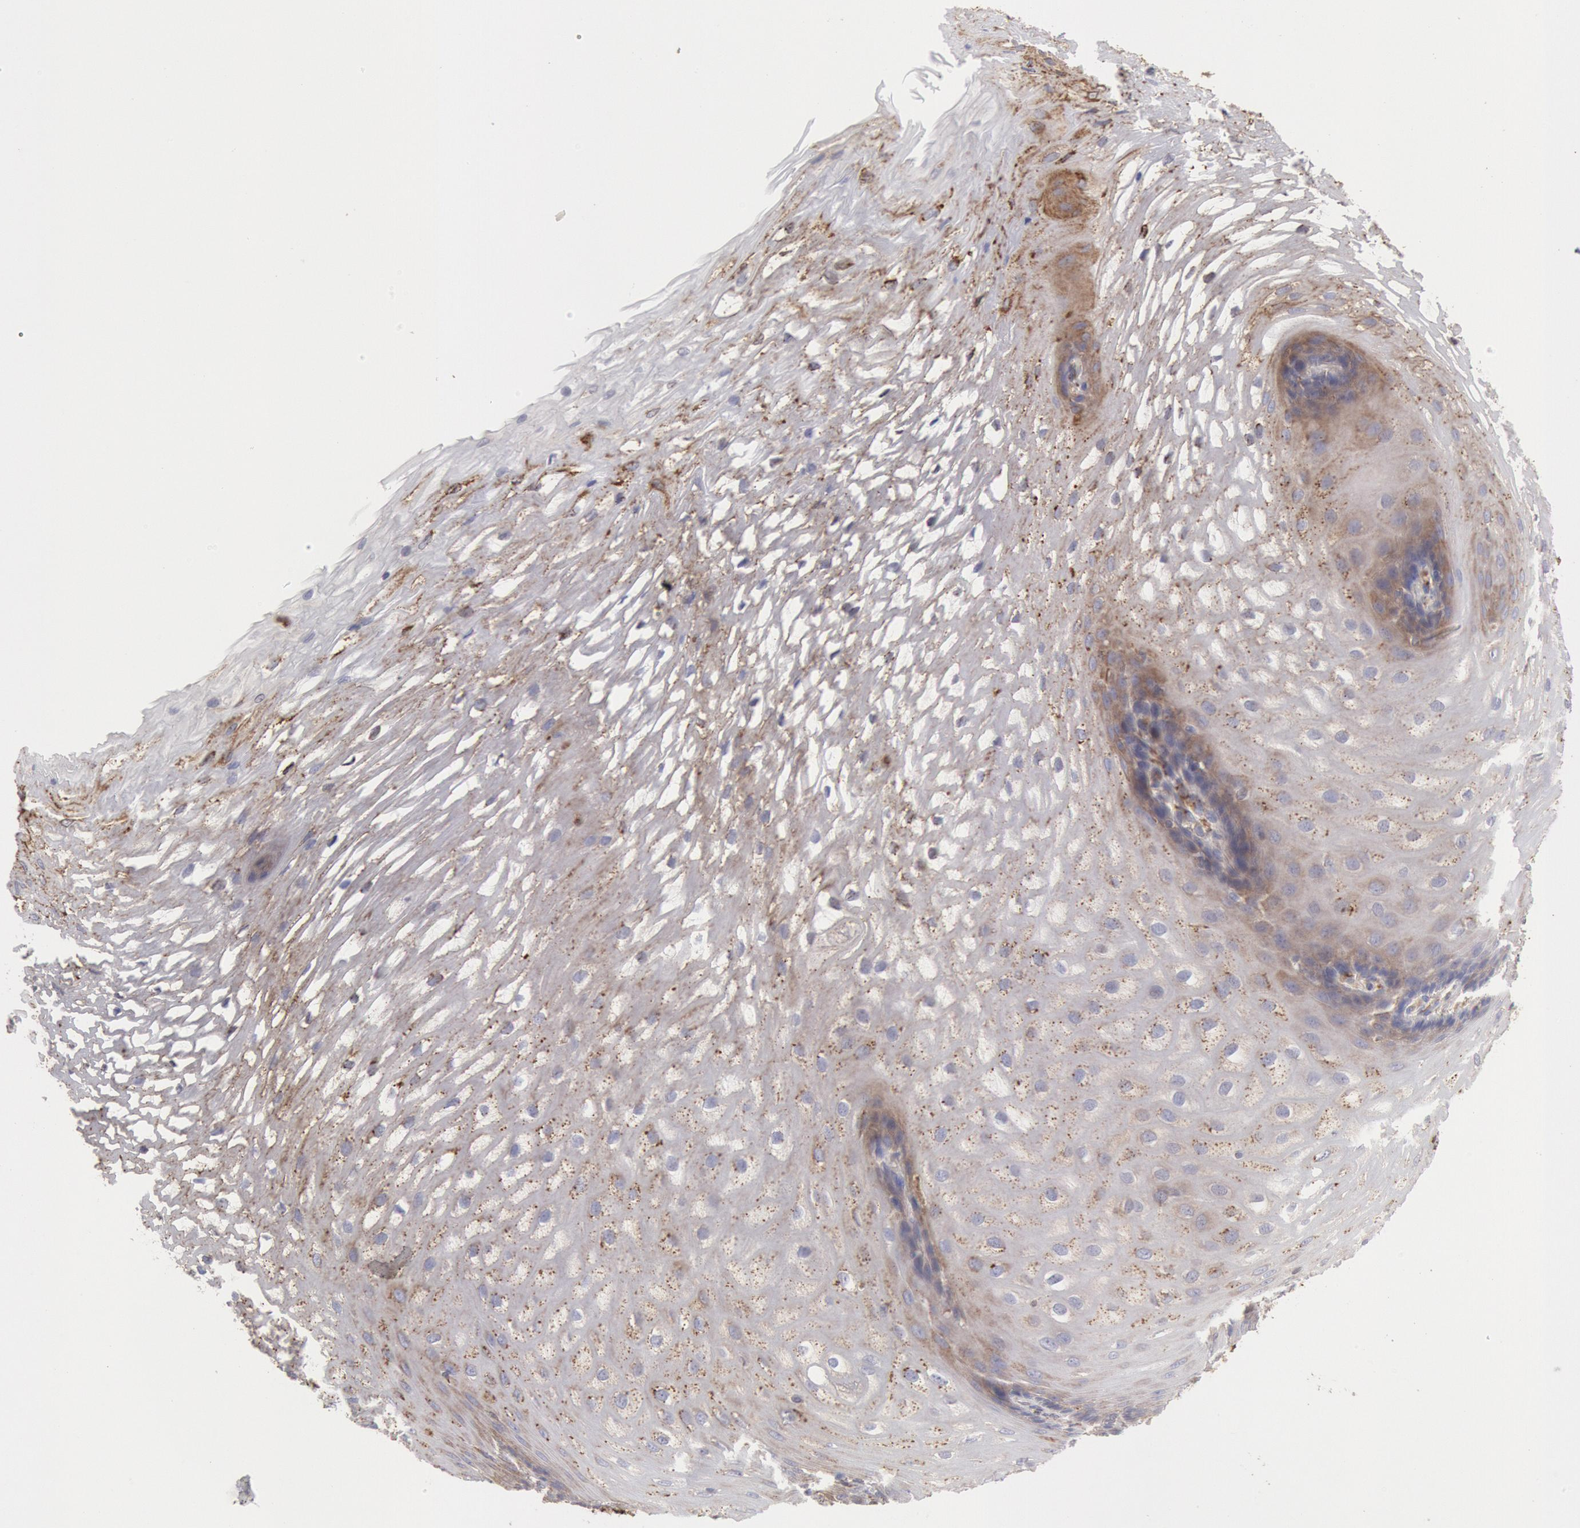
{"staining": {"intensity": "weak", "quantity": "<25%", "location": "cytoplasmic/membranous"}, "tissue": "esophagus", "cell_type": "Squamous epithelial cells", "image_type": "normal", "snomed": [{"axis": "morphology", "description": "Normal tissue, NOS"}, {"axis": "morphology", "description": "Adenocarcinoma, NOS"}, {"axis": "topography", "description": "Esophagus"}, {"axis": "topography", "description": "Stomach"}], "caption": "Immunohistochemistry (IHC) histopathology image of unremarkable esophagus stained for a protein (brown), which demonstrates no positivity in squamous epithelial cells.", "gene": "ERP44", "patient": {"sex": "male", "age": 62}}